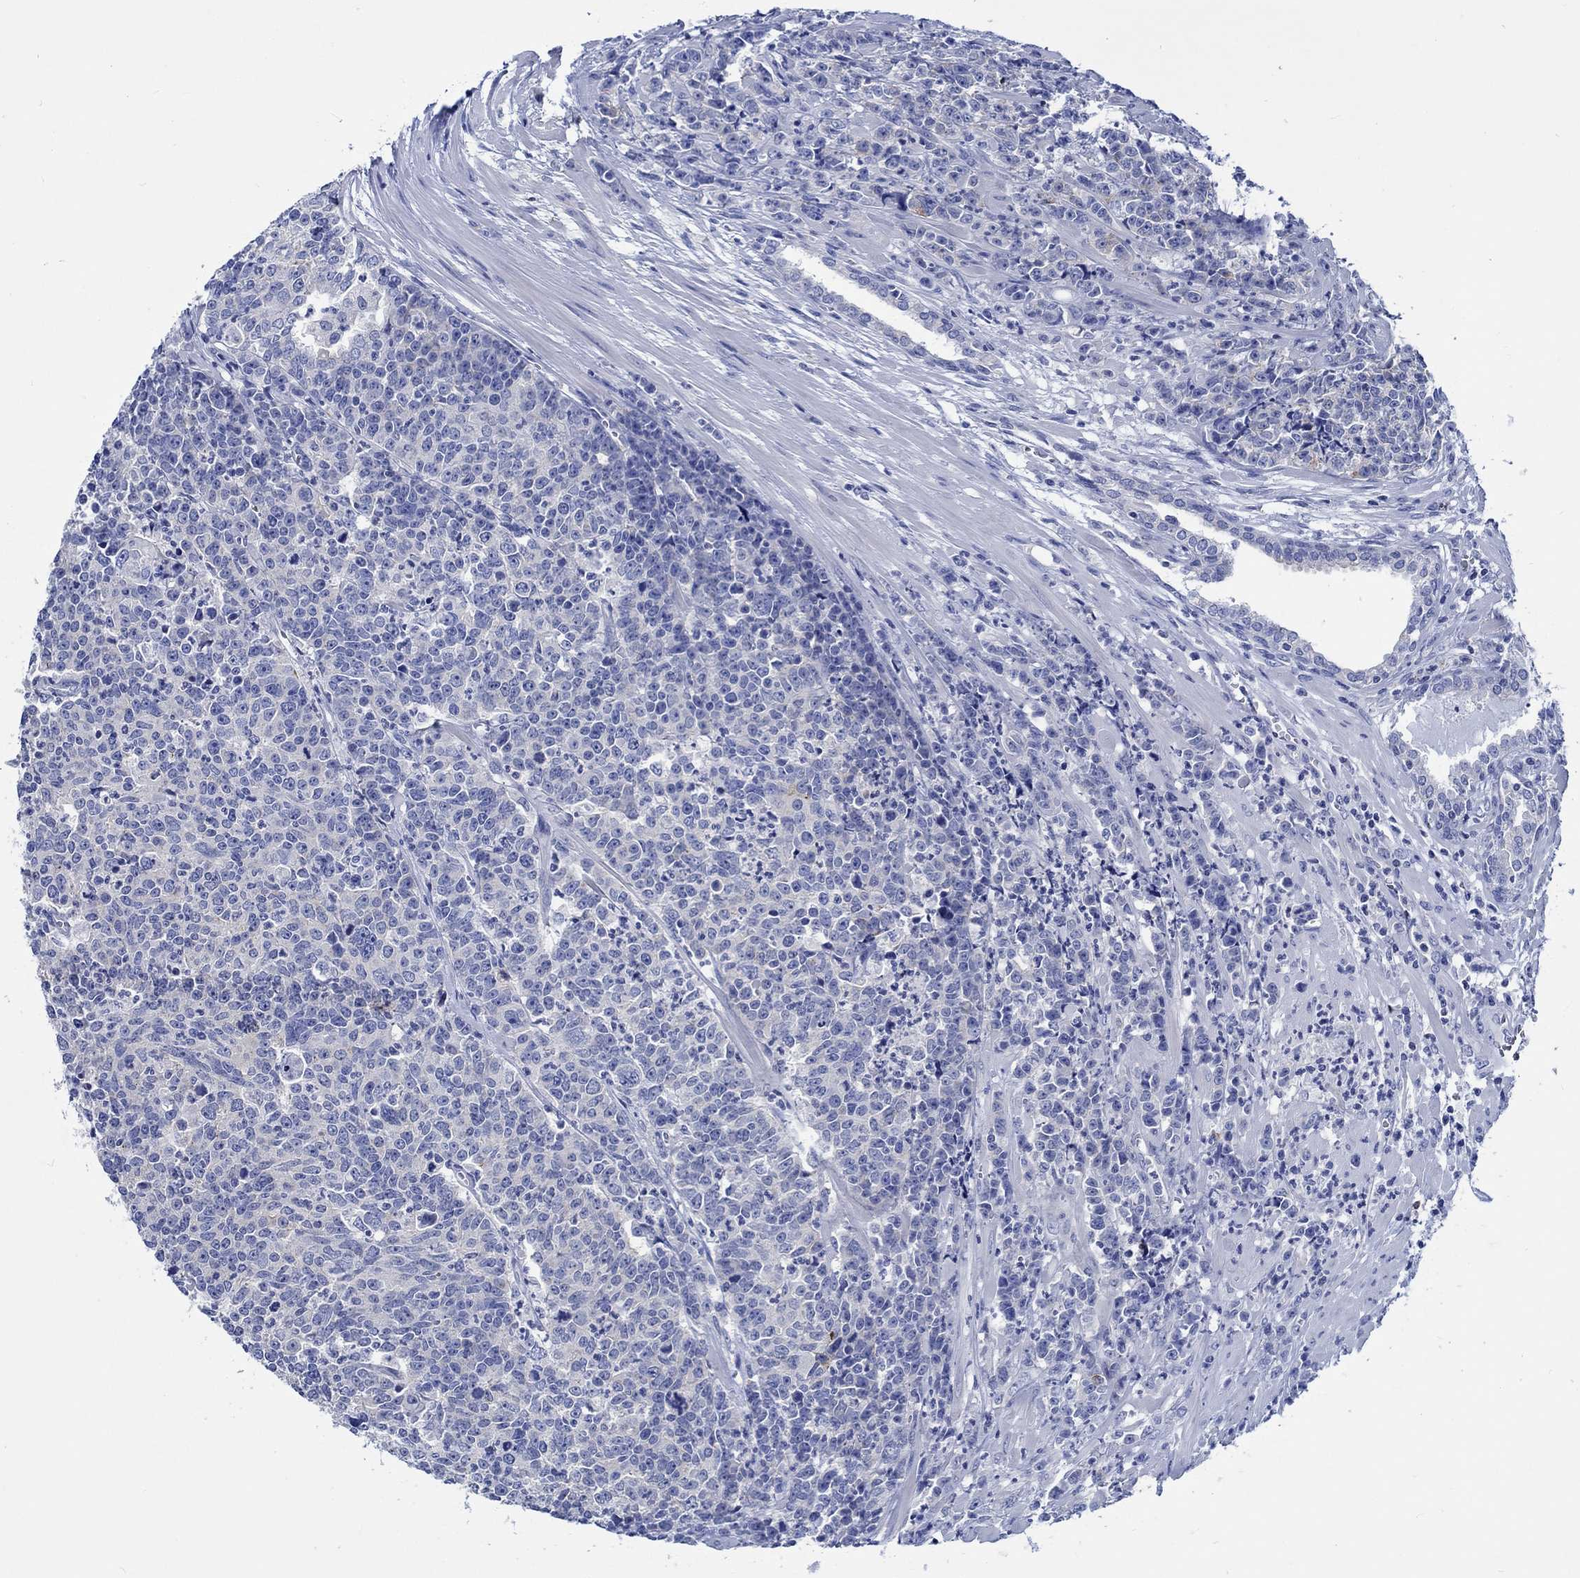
{"staining": {"intensity": "negative", "quantity": "none", "location": "none"}, "tissue": "prostate cancer", "cell_type": "Tumor cells", "image_type": "cancer", "snomed": [{"axis": "morphology", "description": "Adenocarcinoma, NOS"}, {"axis": "topography", "description": "Prostate"}], "caption": "This is a photomicrograph of immunohistochemistry (IHC) staining of prostate cancer, which shows no expression in tumor cells.", "gene": "PTPRN2", "patient": {"sex": "male", "age": 67}}